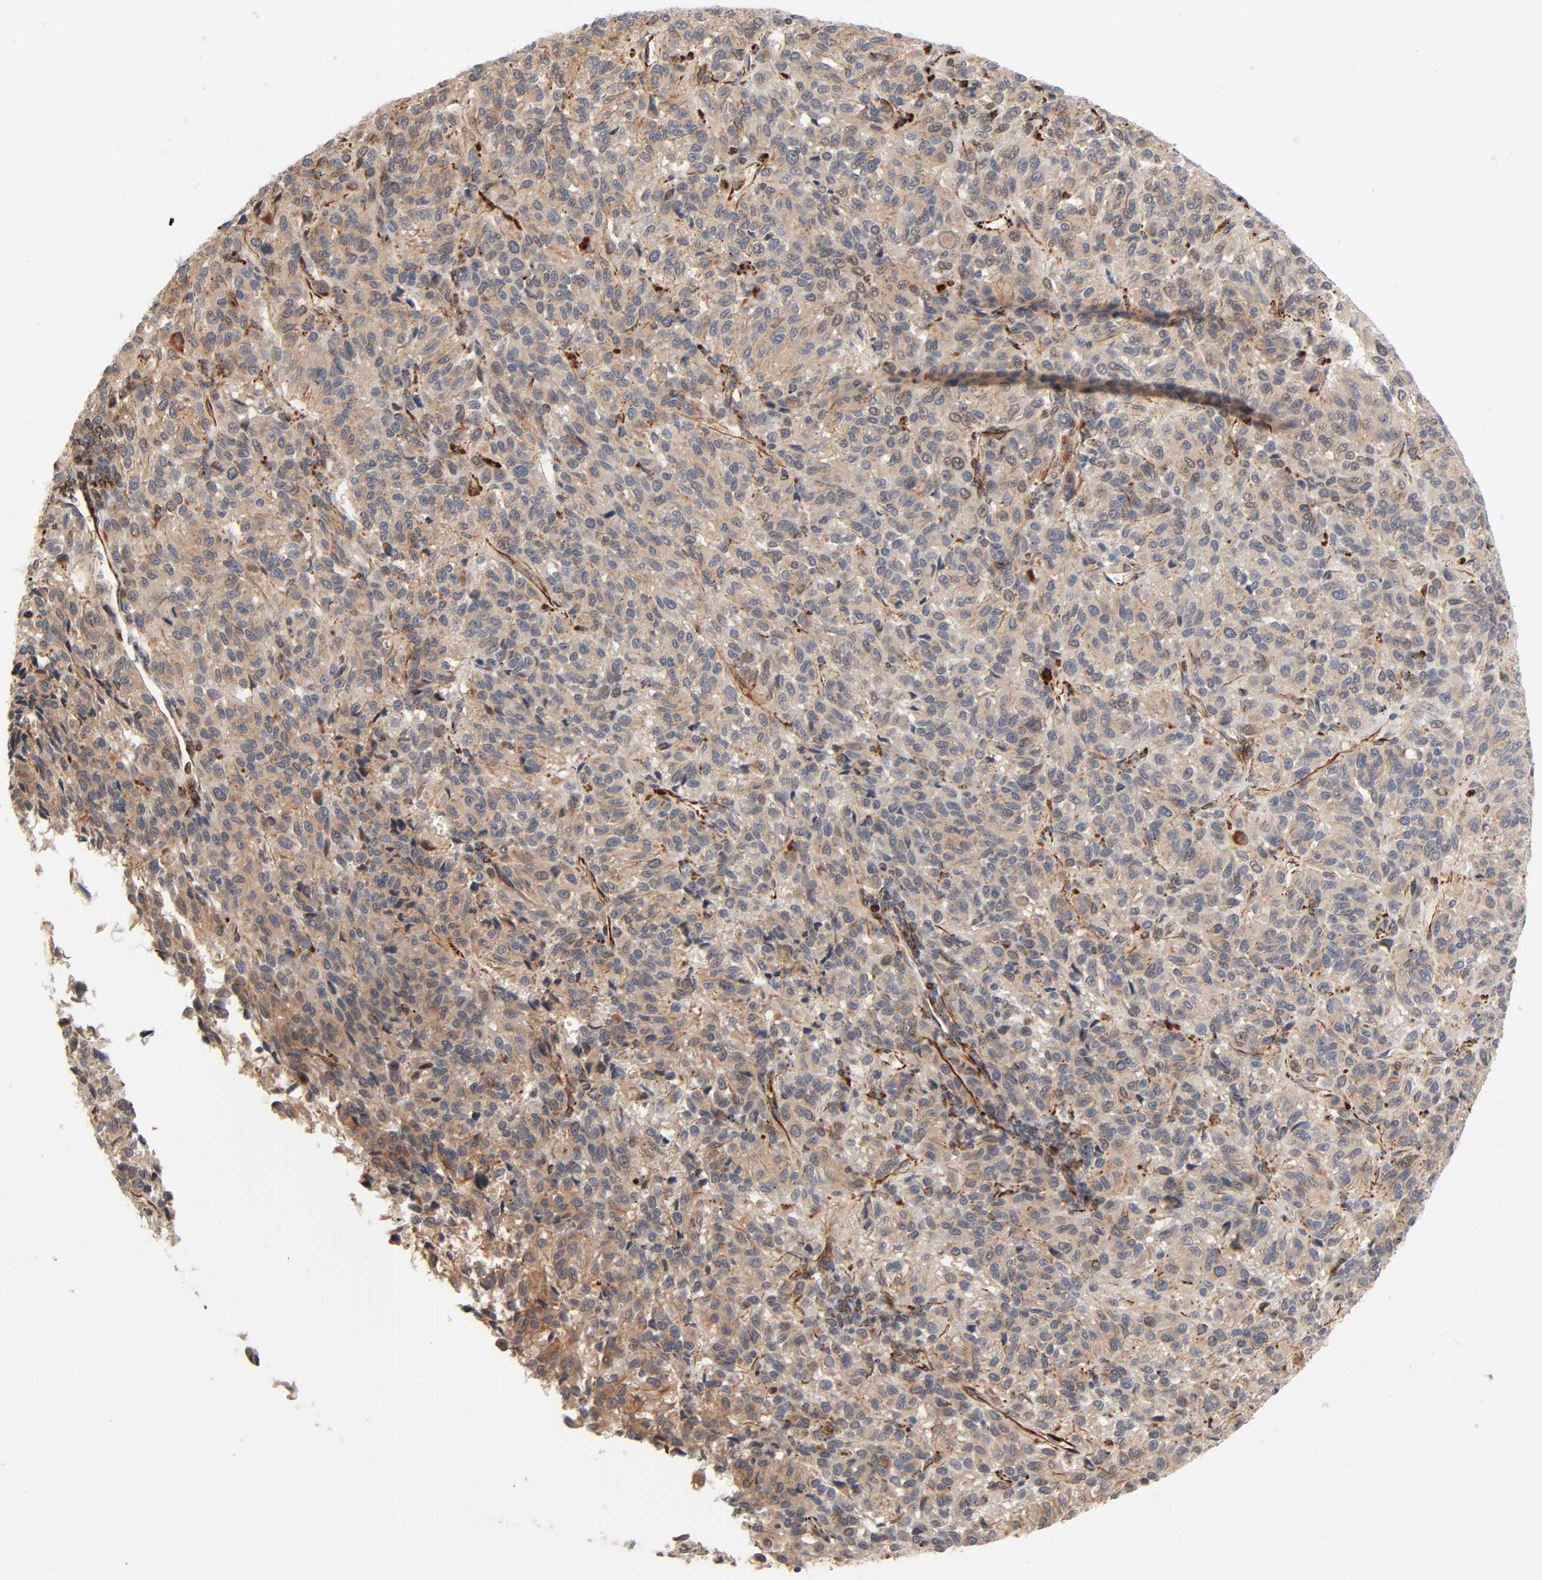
{"staining": {"intensity": "moderate", "quantity": ">75%", "location": "cytoplasmic/membranous"}, "tissue": "melanoma", "cell_type": "Tumor cells", "image_type": "cancer", "snomed": [{"axis": "morphology", "description": "Malignant melanoma, Metastatic site"}, {"axis": "topography", "description": "Lung"}], "caption": "The histopathology image exhibits immunohistochemical staining of malignant melanoma (metastatic site). There is moderate cytoplasmic/membranous positivity is seen in approximately >75% of tumor cells.", "gene": "REEP6", "patient": {"sex": "male", "age": 64}}